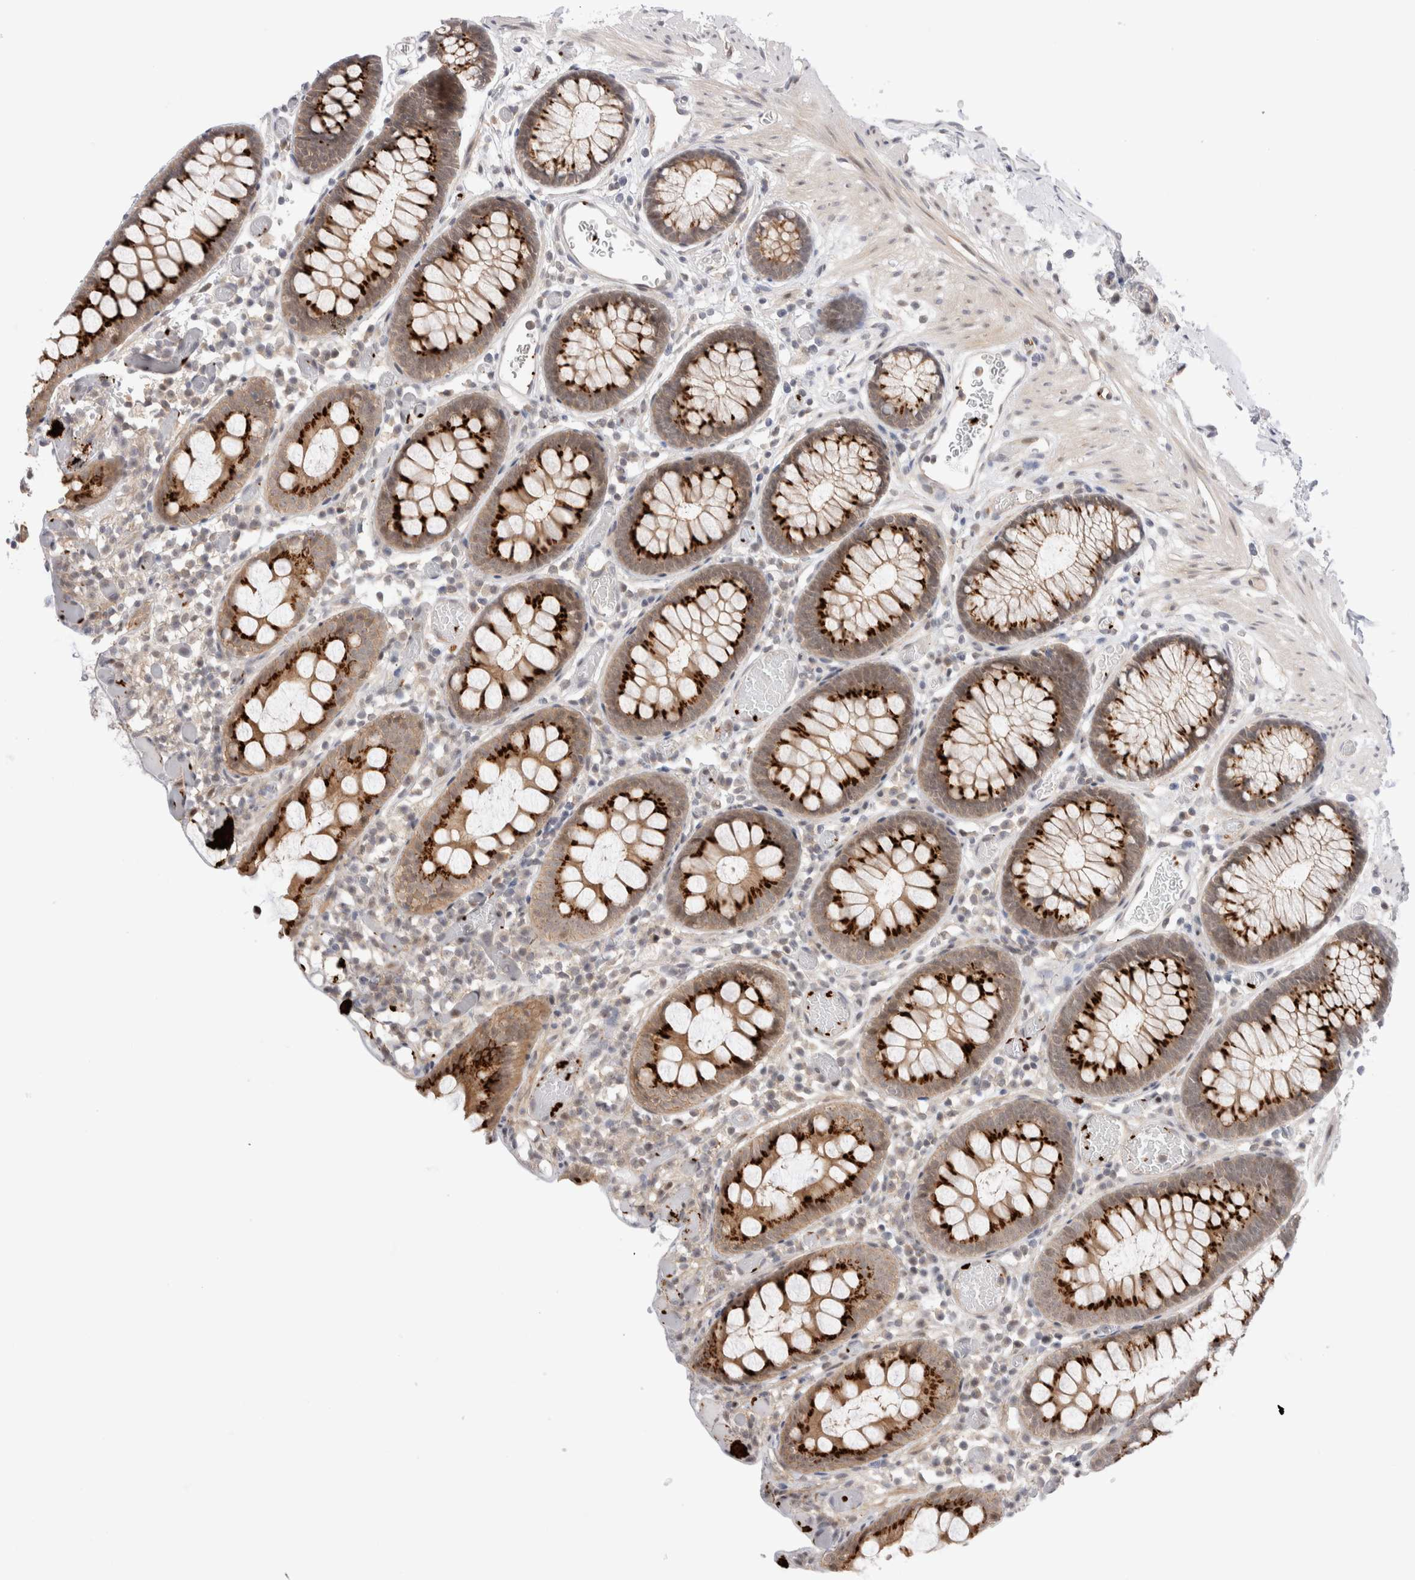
{"staining": {"intensity": "weak", "quantity": "25%-75%", "location": "cytoplasmic/membranous"}, "tissue": "colon", "cell_type": "Endothelial cells", "image_type": "normal", "snomed": [{"axis": "morphology", "description": "Normal tissue, NOS"}, {"axis": "topography", "description": "Colon"}], "caption": "Immunohistochemistry of normal colon demonstrates low levels of weak cytoplasmic/membranous staining in about 25%-75% of endothelial cells. Immunohistochemistry stains the protein of interest in brown and the nuclei are stained blue.", "gene": "VPS28", "patient": {"sex": "male", "age": 14}}